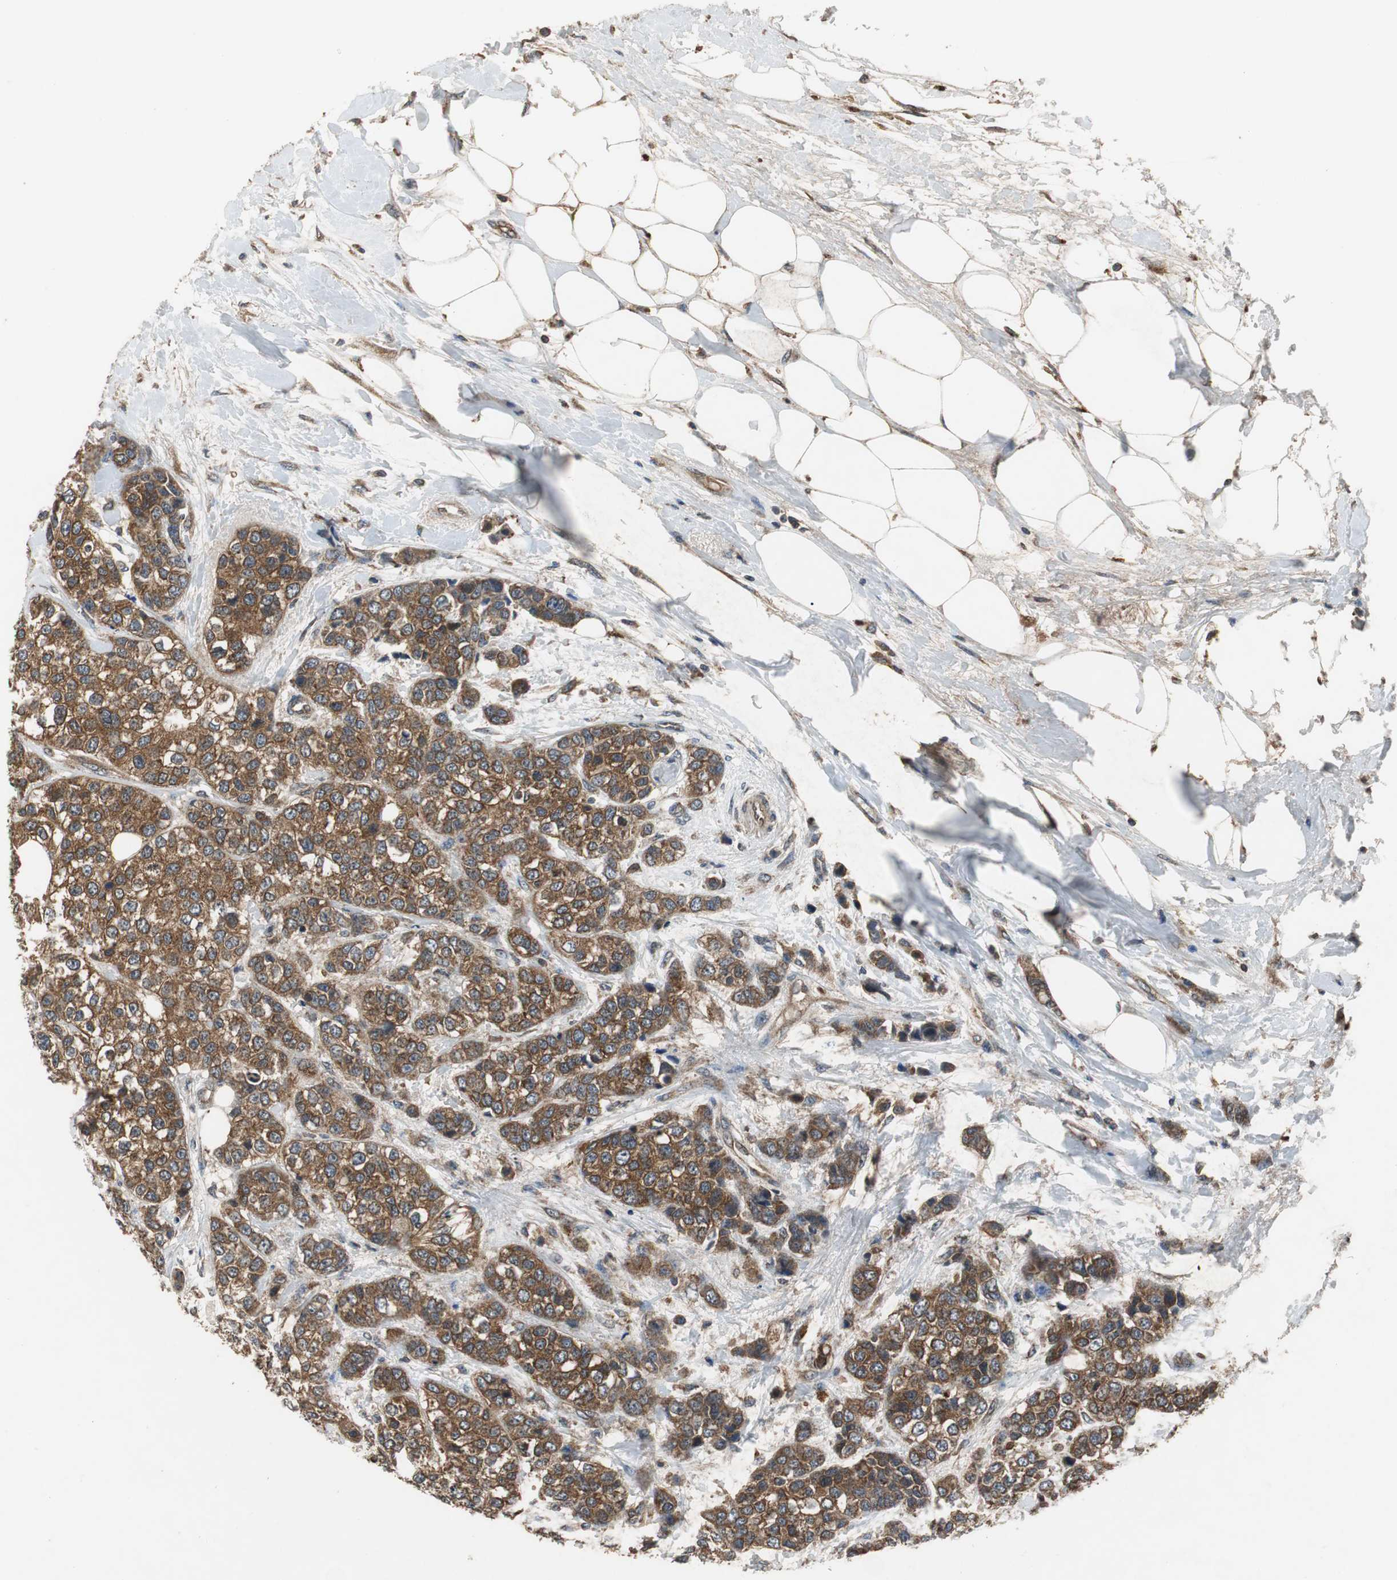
{"staining": {"intensity": "strong", "quantity": ">75%", "location": "cytoplasmic/membranous"}, "tissue": "breast cancer", "cell_type": "Tumor cells", "image_type": "cancer", "snomed": [{"axis": "morphology", "description": "Duct carcinoma"}, {"axis": "topography", "description": "Breast"}], "caption": "Invasive ductal carcinoma (breast) stained for a protein (brown) shows strong cytoplasmic/membranous positive positivity in about >75% of tumor cells.", "gene": "VBP1", "patient": {"sex": "female", "age": 51}}